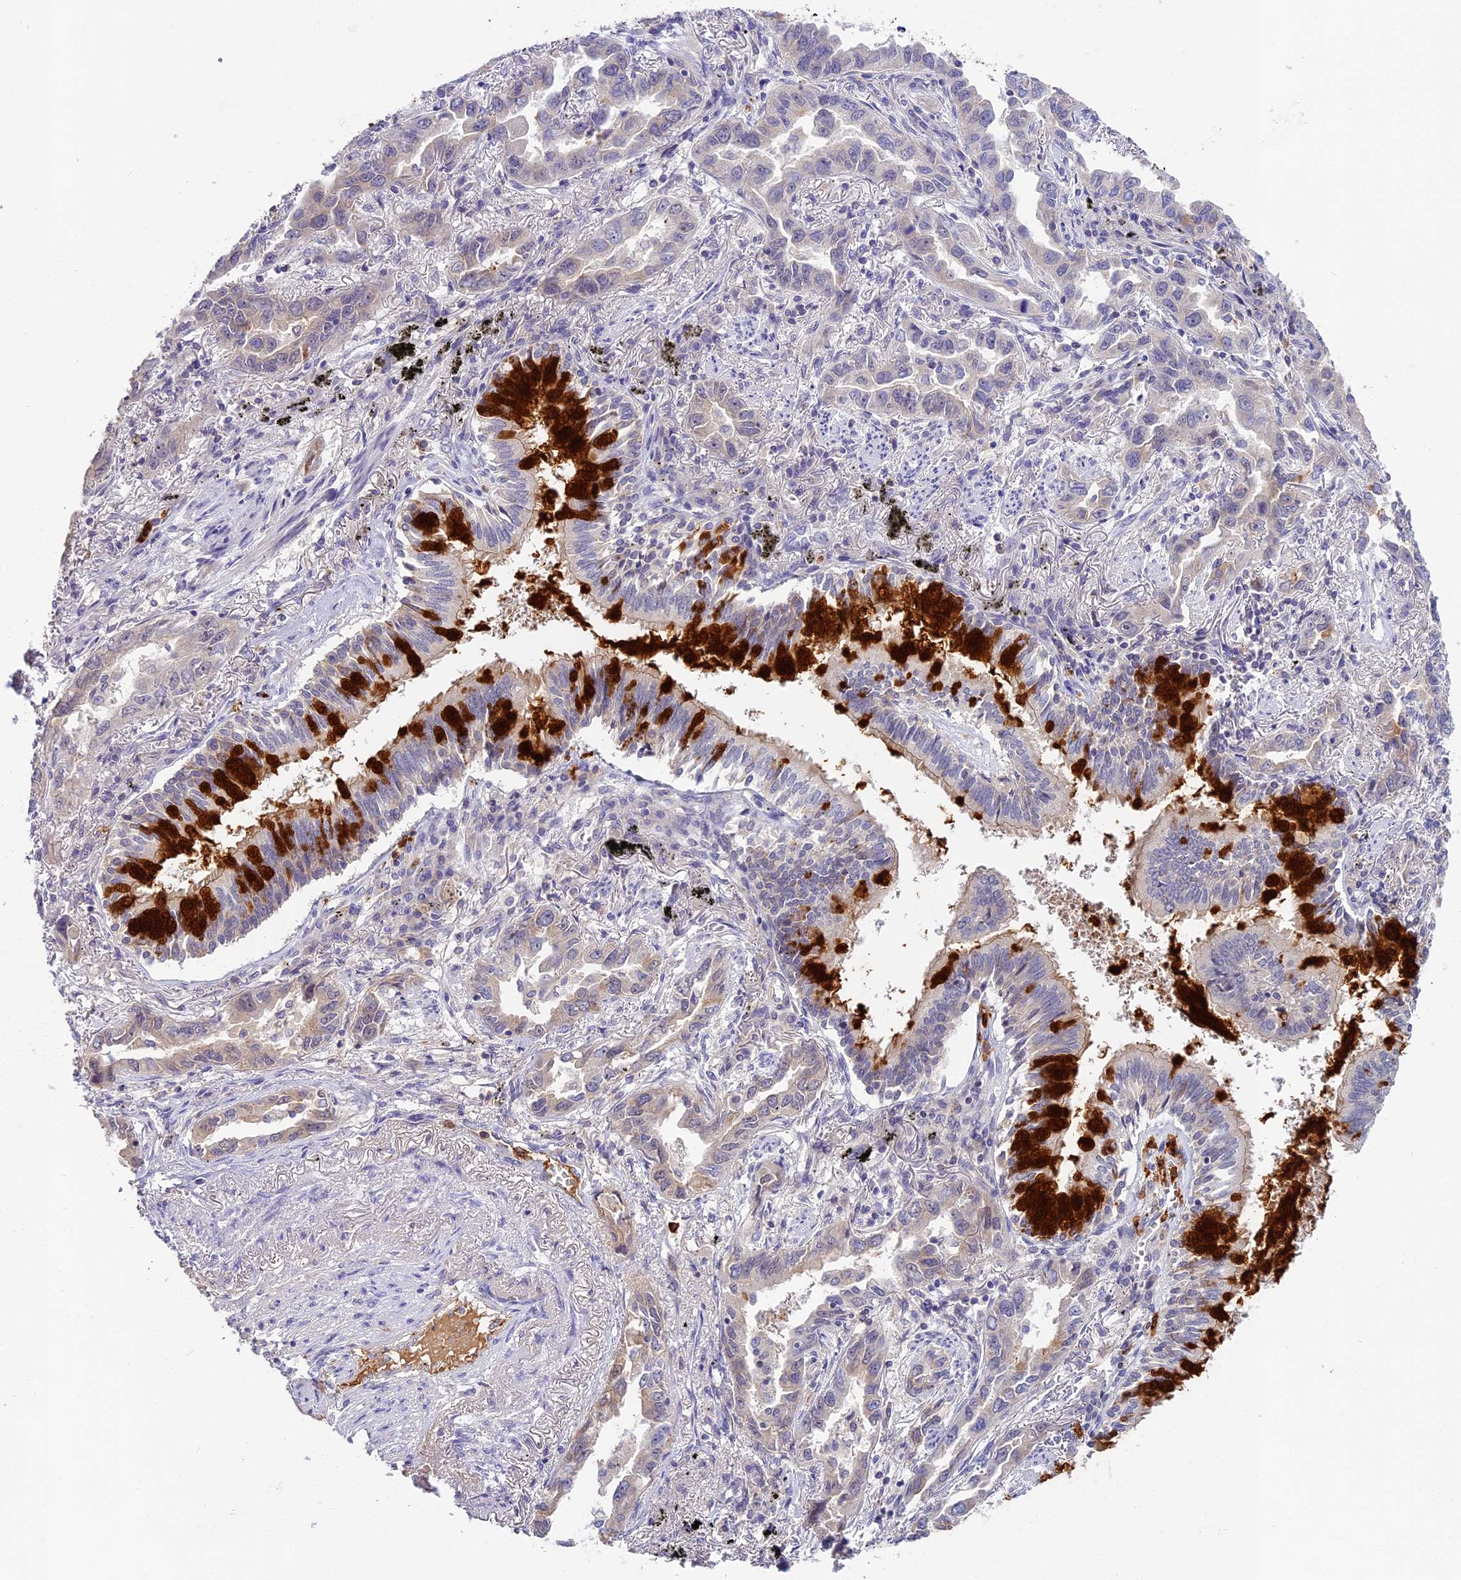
{"staining": {"intensity": "weak", "quantity": "<25%", "location": "cytoplasmic/membranous"}, "tissue": "lung cancer", "cell_type": "Tumor cells", "image_type": "cancer", "snomed": [{"axis": "morphology", "description": "Adenocarcinoma, NOS"}, {"axis": "topography", "description": "Lung"}], "caption": "IHC histopathology image of lung adenocarcinoma stained for a protein (brown), which exhibits no staining in tumor cells.", "gene": "ADGRD1", "patient": {"sex": "male", "age": 67}}